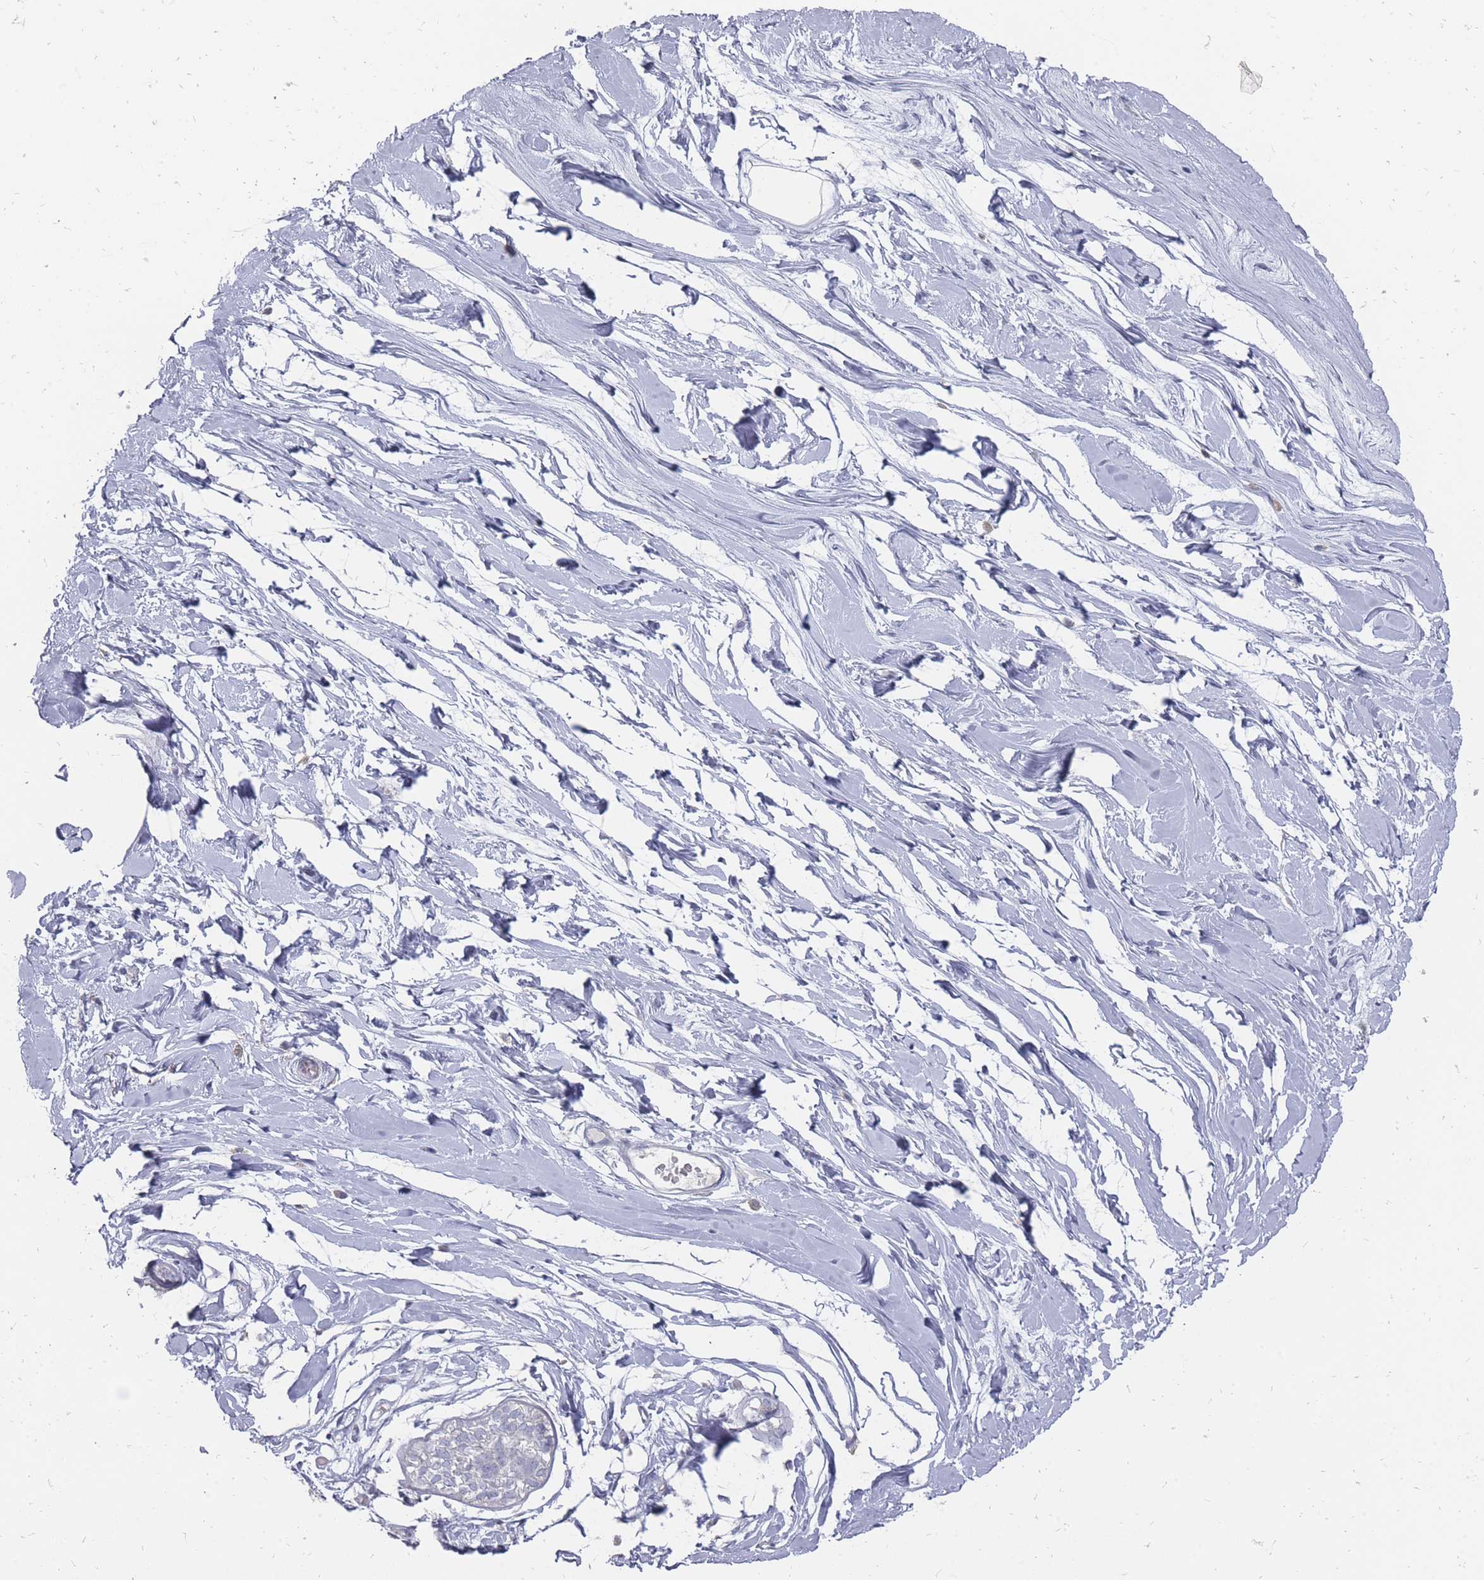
{"staining": {"intensity": "negative", "quantity": "none", "location": "none"}, "tissue": "breast", "cell_type": "Adipocytes", "image_type": "normal", "snomed": [{"axis": "morphology", "description": "Normal tissue, NOS"}, {"axis": "topography", "description": "Breast"}], "caption": "IHC of normal human breast reveals no positivity in adipocytes.", "gene": "OTULINL", "patient": {"sex": "female", "age": 45}}